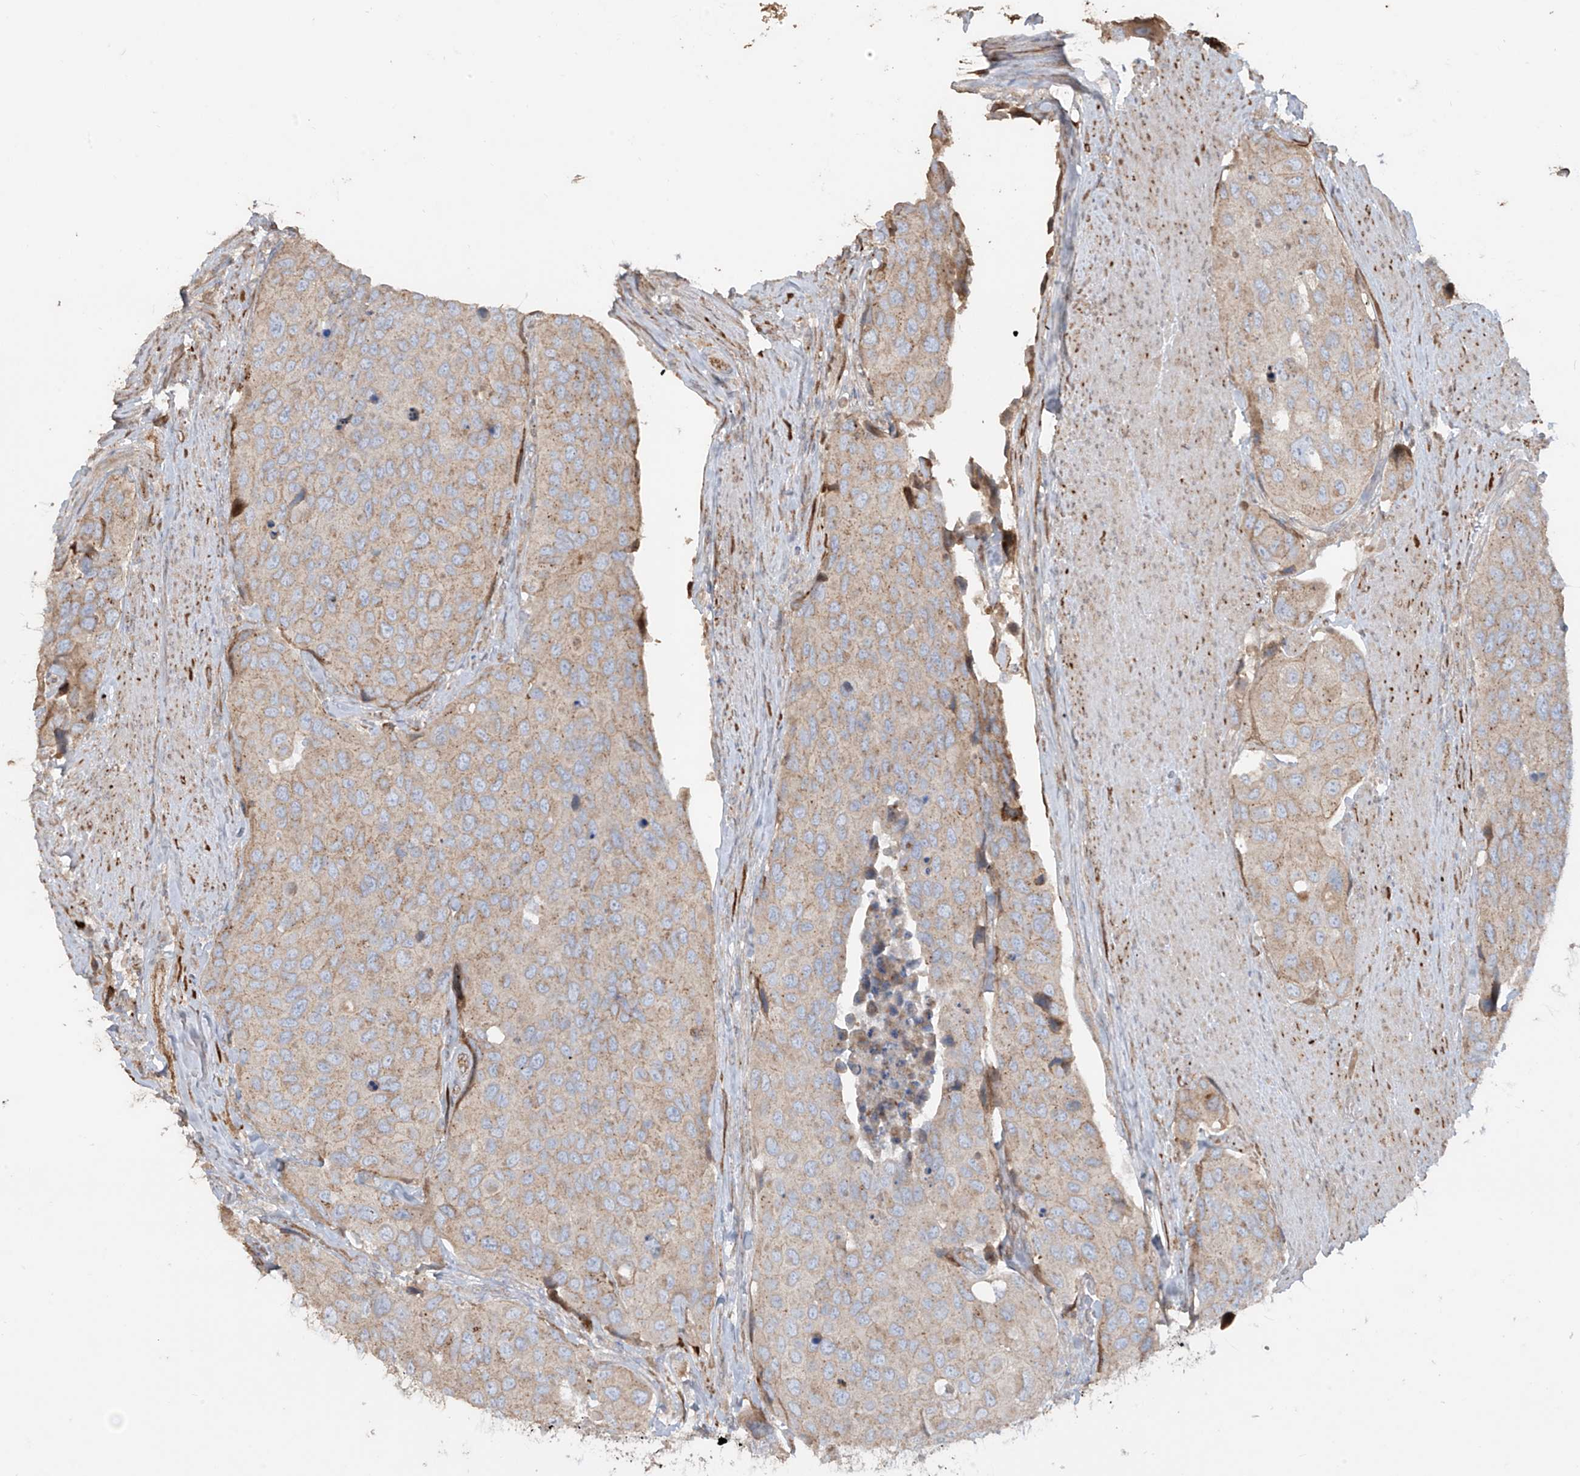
{"staining": {"intensity": "weak", "quantity": "25%-75%", "location": "cytoplasmic/membranous"}, "tissue": "urothelial cancer", "cell_type": "Tumor cells", "image_type": "cancer", "snomed": [{"axis": "morphology", "description": "Urothelial carcinoma, High grade"}, {"axis": "topography", "description": "Urinary bladder"}], "caption": "Protein positivity by immunohistochemistry exhibits weak cytoplasmic/membranous positivity in approximately 25%-75% of tumor cells in urothelial cancer. (DAB (3,3'-diaminobenzidine) IHC, brown staining for protein, blue staining for nuclei).", "gene": "ABTB1", "patient": {"sex": "male", "age": 74}}